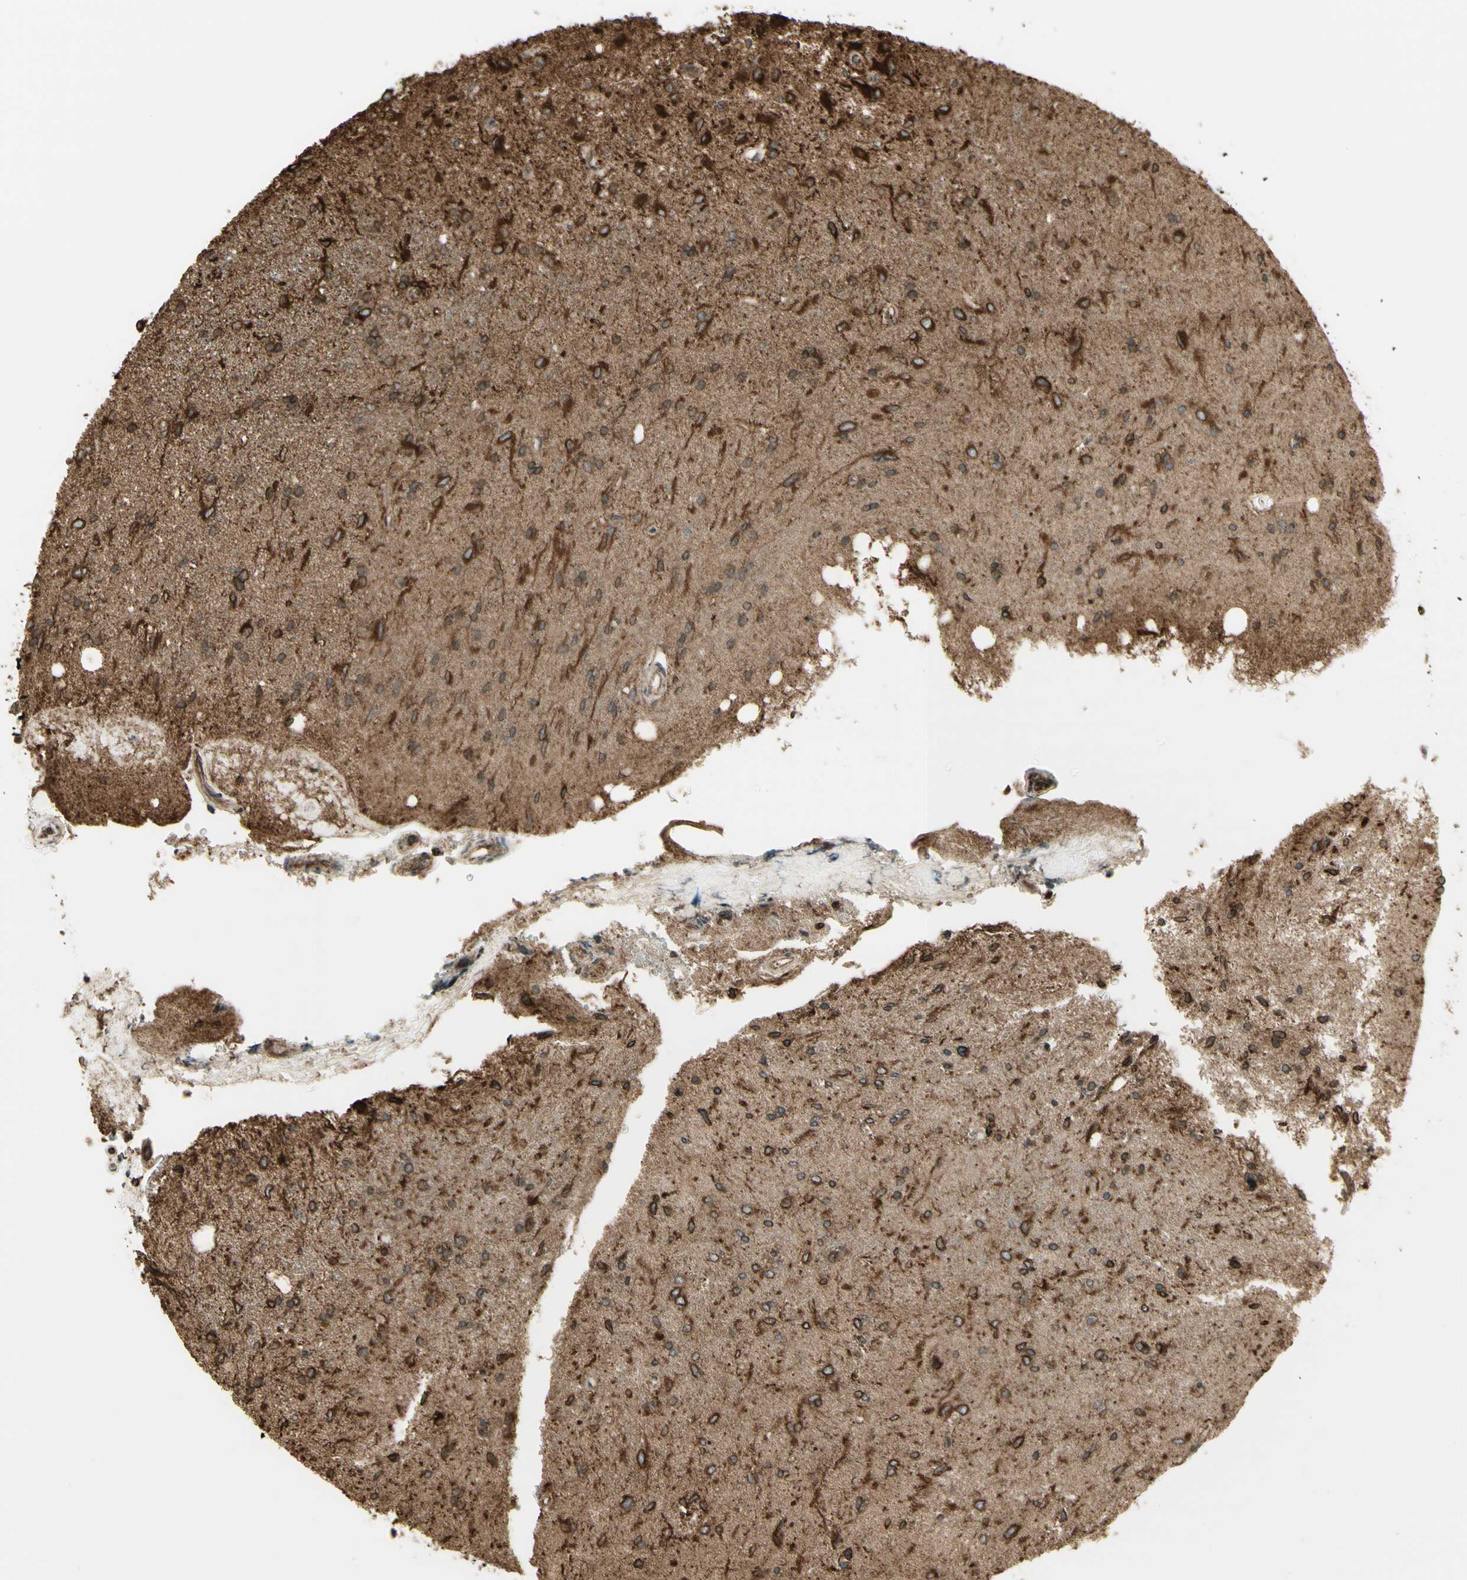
{"staining": {"intensity": "strong", "quantity": ">75%", "location": "cytoplasmic/membranous"}, "tissue": "glioma", "cell_type": "Tumor cells", "image_type": "cancer", "snomed": [{"axis": "morphology", "description": "Glioma, malignant, Low grade"}, {"axis": "topography", "description": "Brain"}], "caption": "An IHC image of neoplastic tissue is shown. Protein staining in brown shows strong cytoplasmic/membranous positivity in malignant glioma (low-grade) within tumor cells.", "gene": "CANX", "patient": {"sex": "male", "age": 77}}